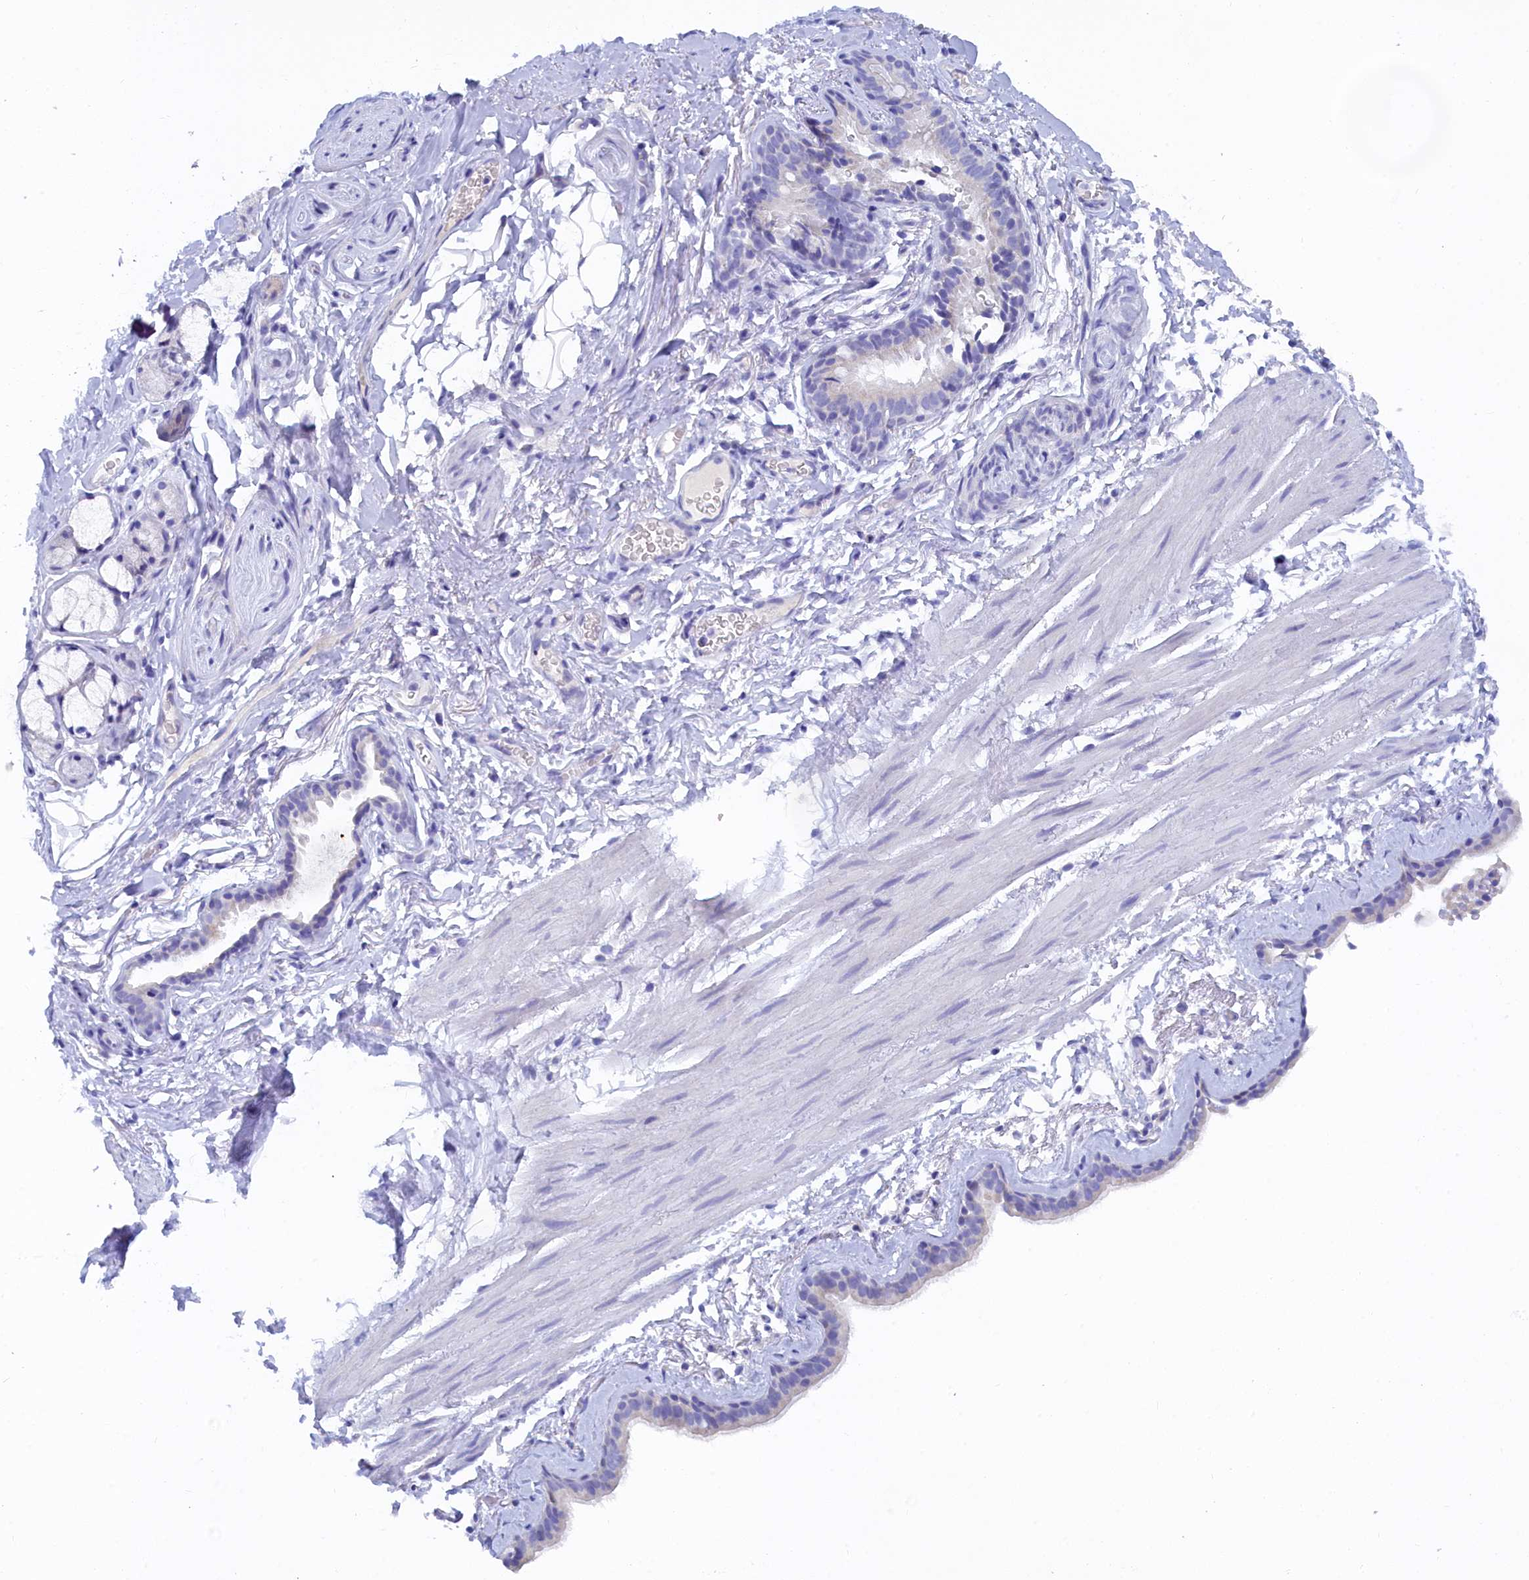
{"staining": {"intensity": "negative", "quantity": "none", "location": "none"}, "tissue": "bronchus", "cell_type": "Respiratory epithelial cells", "image_type": "normal", "snomed": [{"axis": "morphology", "description": "Normal tissue, NOS"}, {"axis": "topography", "description": "Cartilage tissue"}], "caption": "Histopathology image shows no significant protein staining in respiratory epithelial cells of unremarkable bronchus. (DAB immunohistochemistry with hematoxylin counter stain).", "gene": "TRIM10", "patient": {"sex": "male", "age": 63}}